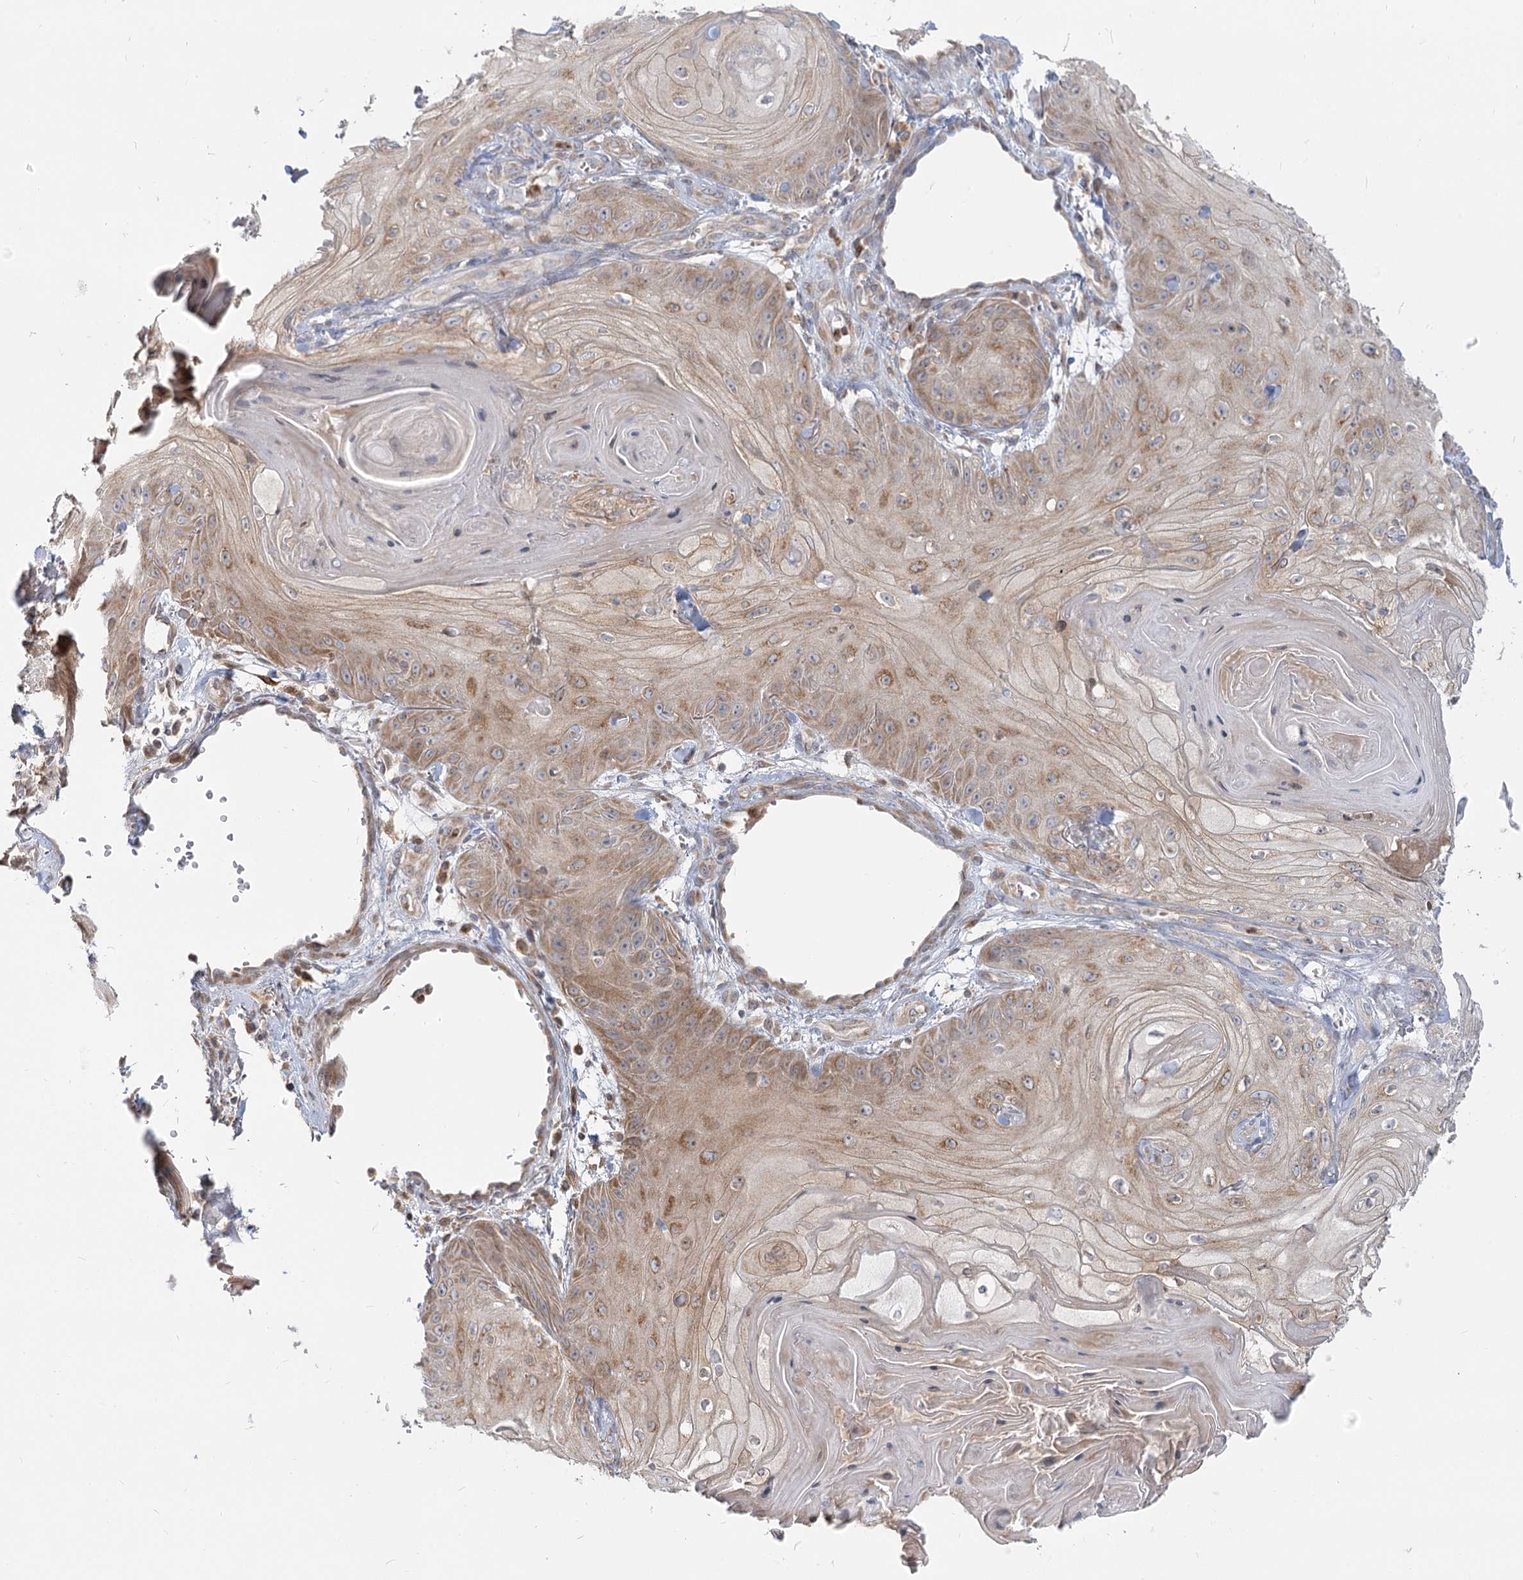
{"staining": {"intensity": "moderate", "quantity": ">75%", "location": "cytoplasmic/membranous"}, "tissue": "skin cancer", "cell_type": "Tumor cells", "image_type": "cancer", "snomed": [{"axis": "morphology", "description": "Squamous cell carcinoma, NOS"}, {"axis": "topography", "description": "Skin"}], "caption": "High-magnification brightfield microscopy of skin squamous cell carcinoma stained with DAB (brown) and counterstained with hematoxylin (blue). tumor cells exhibit moderate cytoplasmic/membranous expression is appreciated in about>75% of cells.", "gene": "MTMR3", "patient": {"sex": "male", "age": 74}}